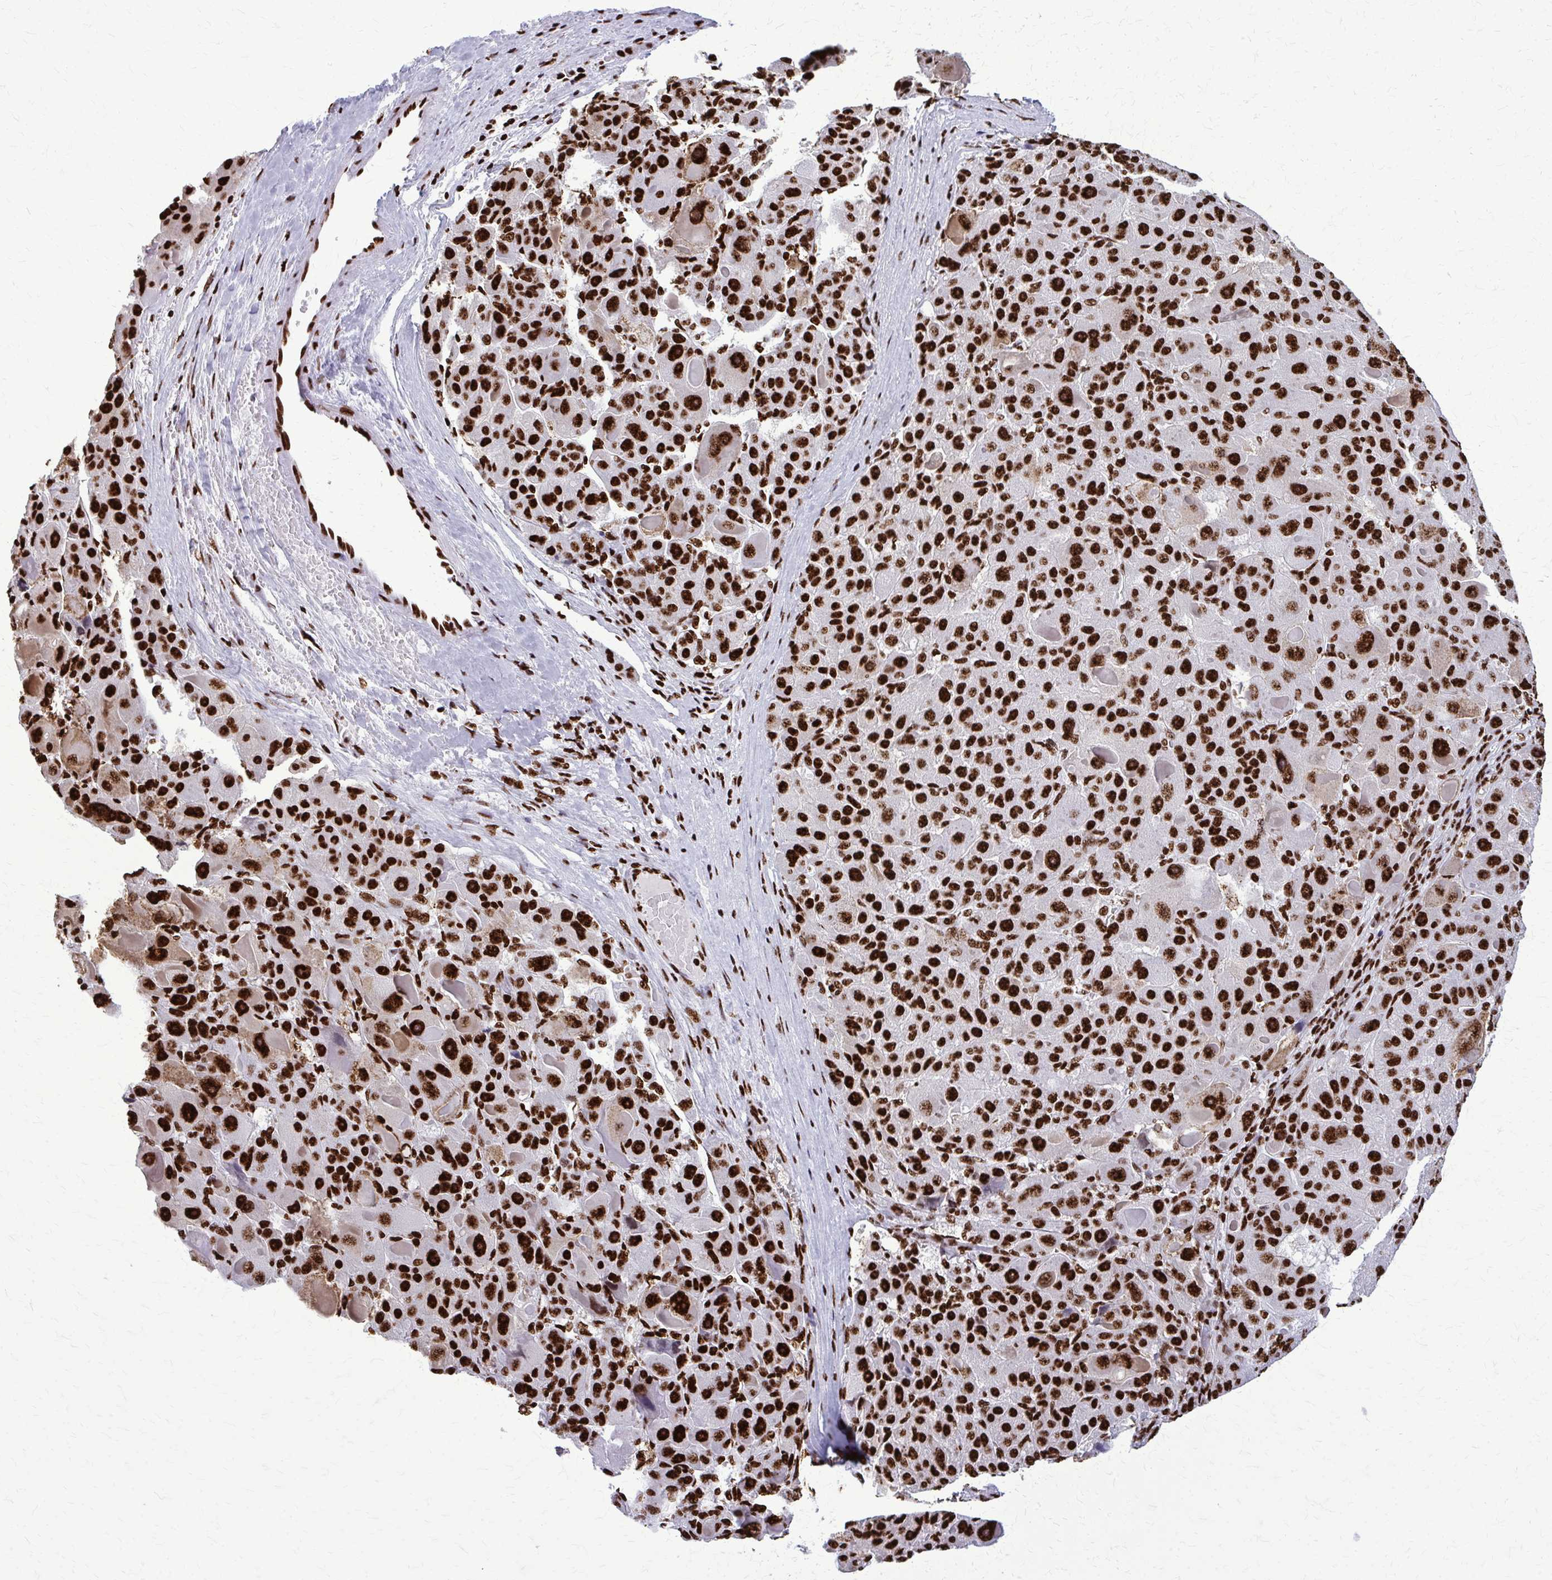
{"staining": {"intensity": "strong", "quantity": ">75%", "location": "nuclear"}, "tissue": "liver cancer", "cell_type": "Tumor cells", "image_type": "cancer", "snomed": [{"axis": "morphology", "description": "Carcinoma, Hepatocellular, NOS"}, {"axis": "topography", "description": "Liver"}], "caption": "Human liver cancer stained for a protein (brown) shows strong nuclear positive positivity in about >75% of tumor cells.", "gene": "SFPQ", "patient": {"sex": "male", "age": 76}}